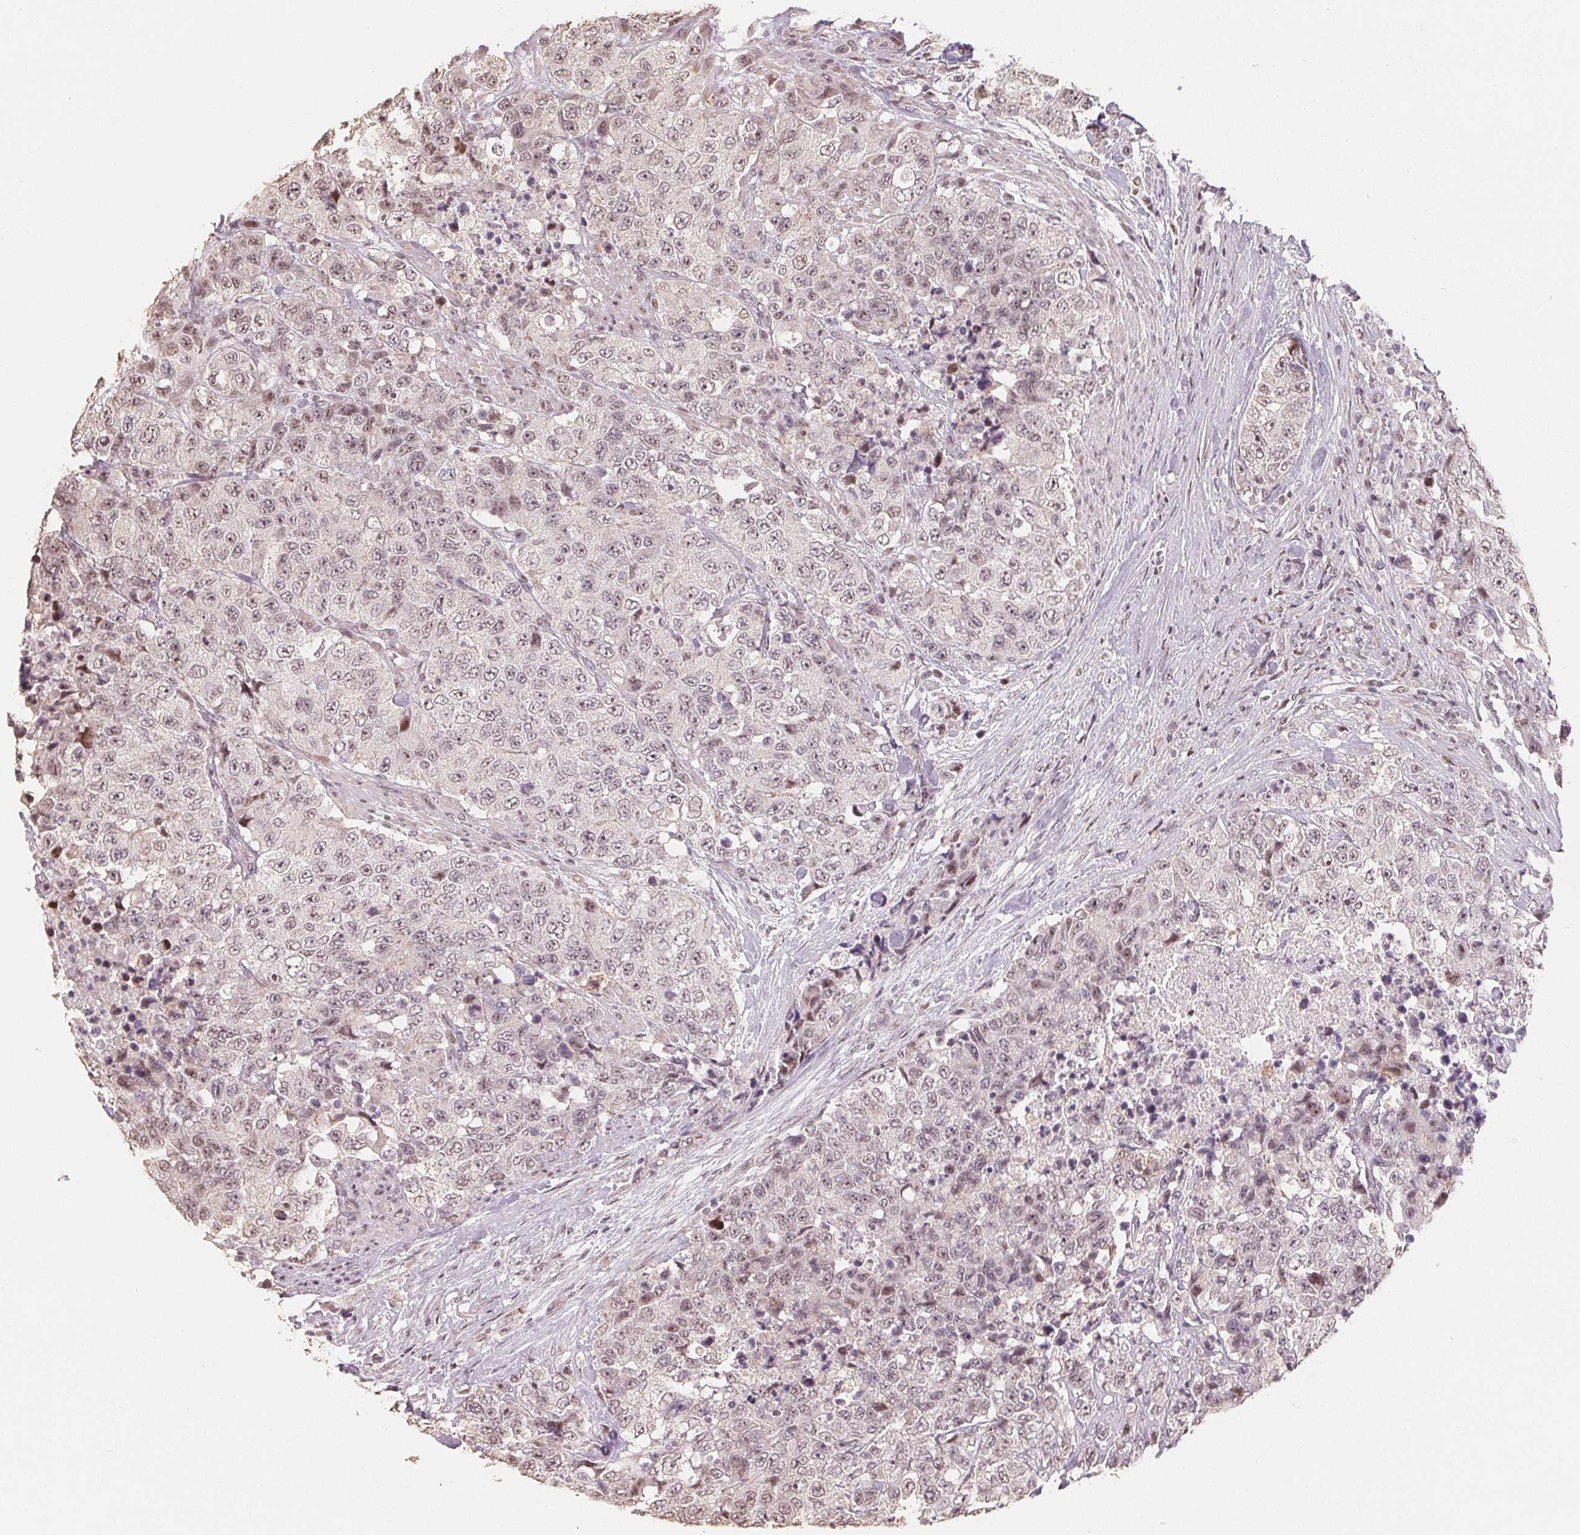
{"staining": {"intensity": "weak", "quantity": "<25%", "location": "nuclear"}, "tissue": "urothelial cancer", "cell_type": "Tumor cells", "image_type": "cancer", "snomed": [{"axis": "morphology", "description": "Urothelial carcinoma, High grade"}, {"axis": "topography", "description": "Urinary bladder"}], "caption": "Immunohistochemistry of human urothelial cancer shows no expression in tumor cells.", "gene": "CCDC138", "patient": {"sex": "female", "age": 78}}